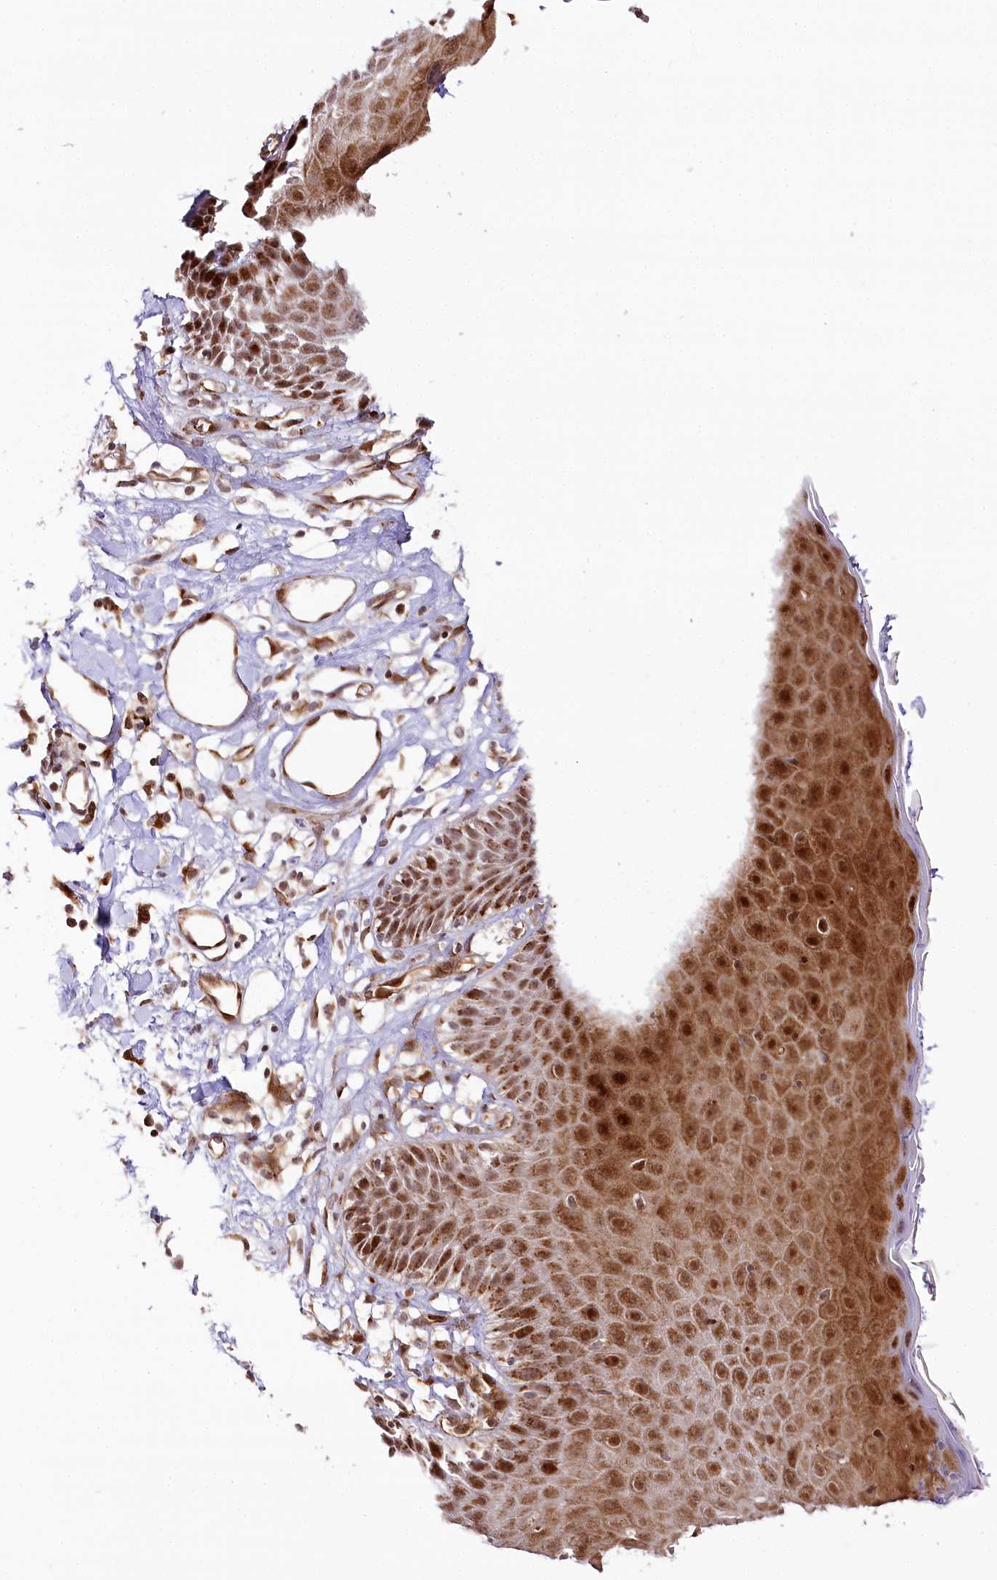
{"staining": {"intensity": "strong", "quantity": ">75%", "location": "cytoplasmic/membranous,nuclear"}, "tissue": "skin", "cell_type": "Epidermal cells", "image_type": "normal", "snomed": [{"axis": "morphology", "description": "Normal tissue, NOS"}, {"axis": "topography", "description": "Vulva"}], "caption": "This micrograph displays immunohistochemistry (IHC) staining of unremarkable human skin, with high strong cytoplasmic/membranous,nuclear expression in approximately >75% of epidermal cells.", "gene": "COPG1", "patient": {"sex": "female", "age": 68}}